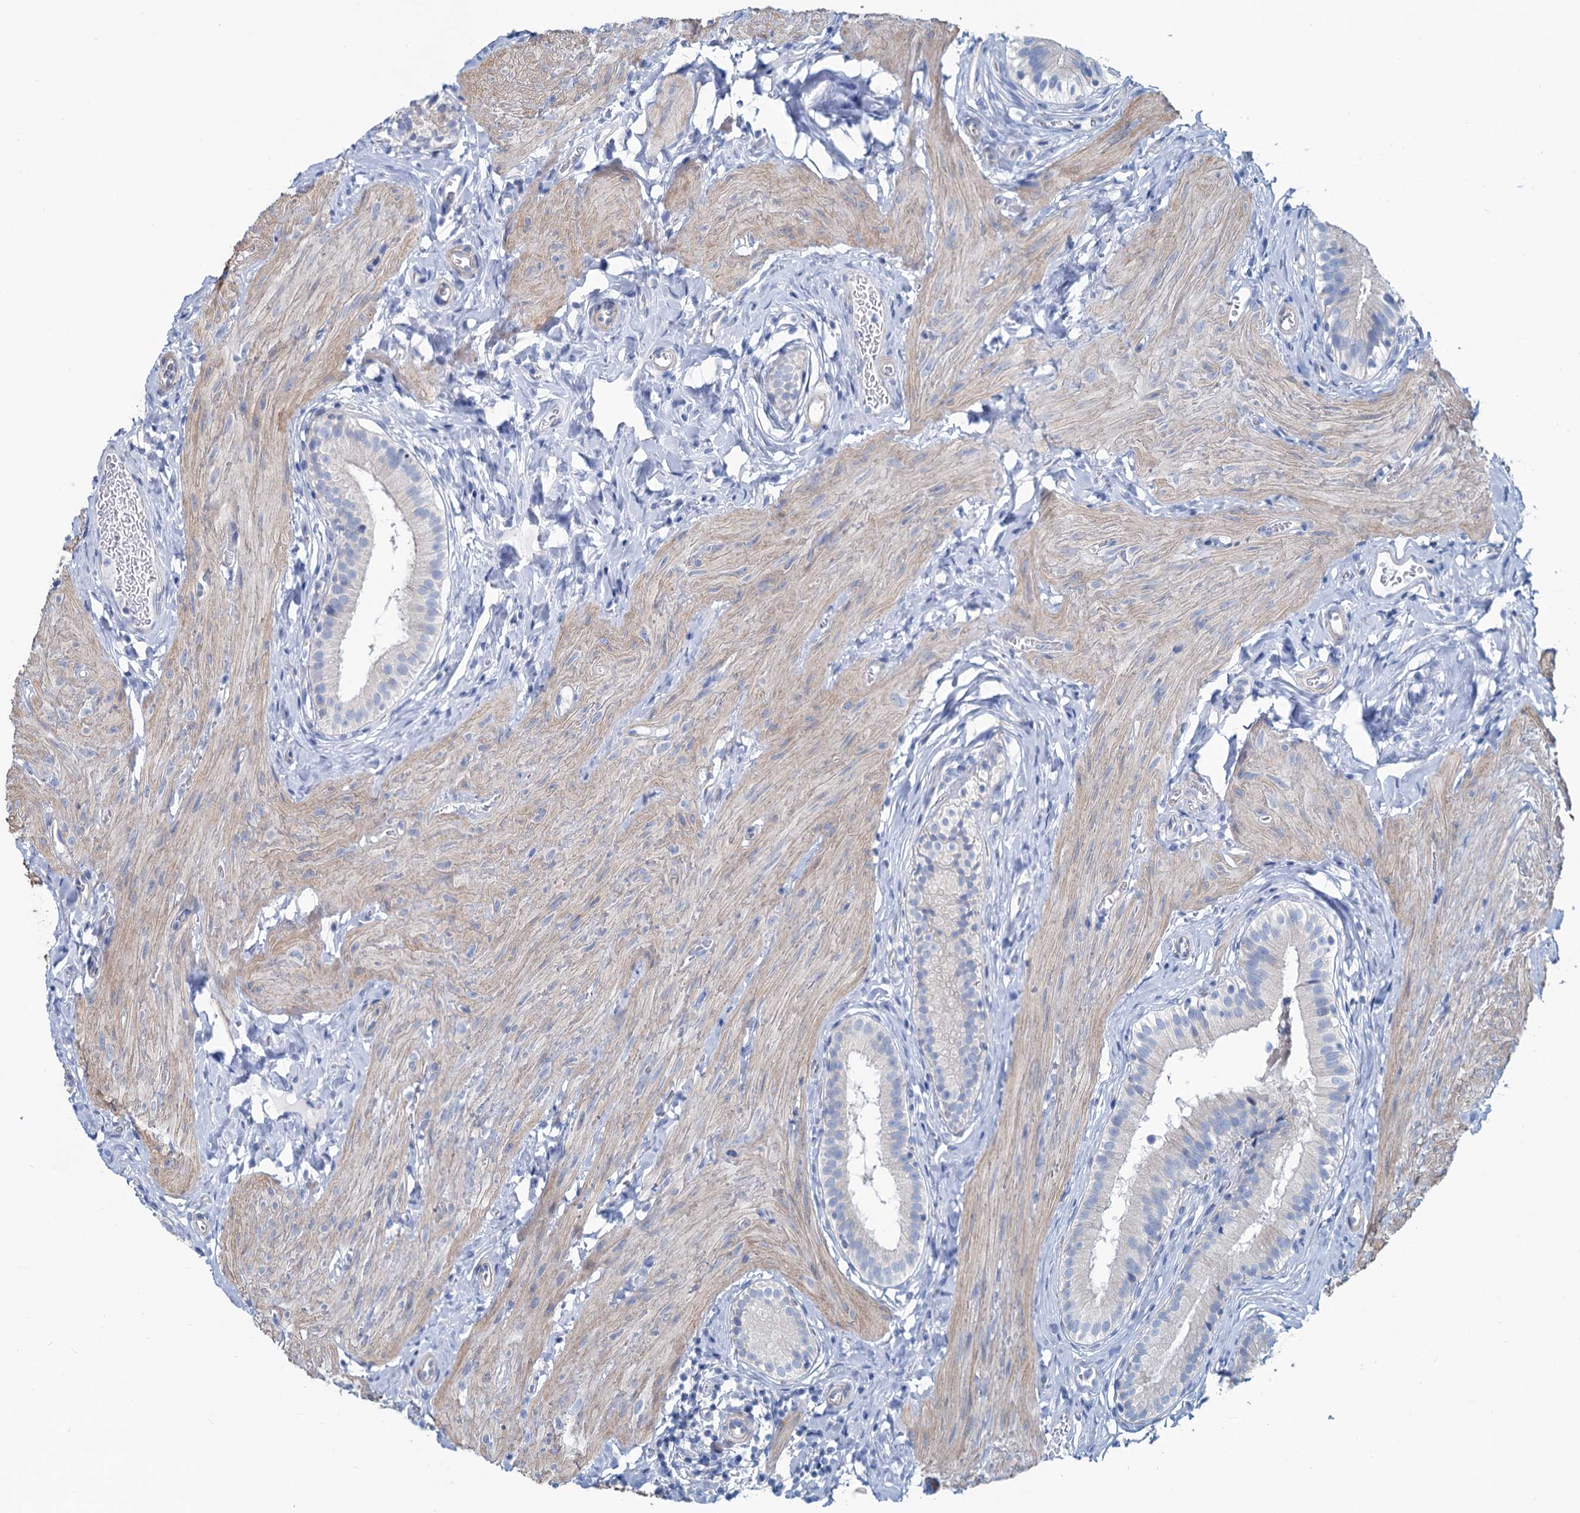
{"staining": {"intensity": "negative", "quantity": "none", "location": "none"}, "tissue": "gallbladder", "cell_type": "Glandular cells", "image_type": "normal", "snomed": [{"axis": "morphology", "description": "Normal tissue, NOS"}, {"axis": "topography", "description": "Gallbladder"}], "caption": "DAB immunohistochemical staining of unremarkable human gallbladder shows no significant expression in glandular cells.", "gene": "SLC1A3", "patient": {"sex": "female", "age": 47}}